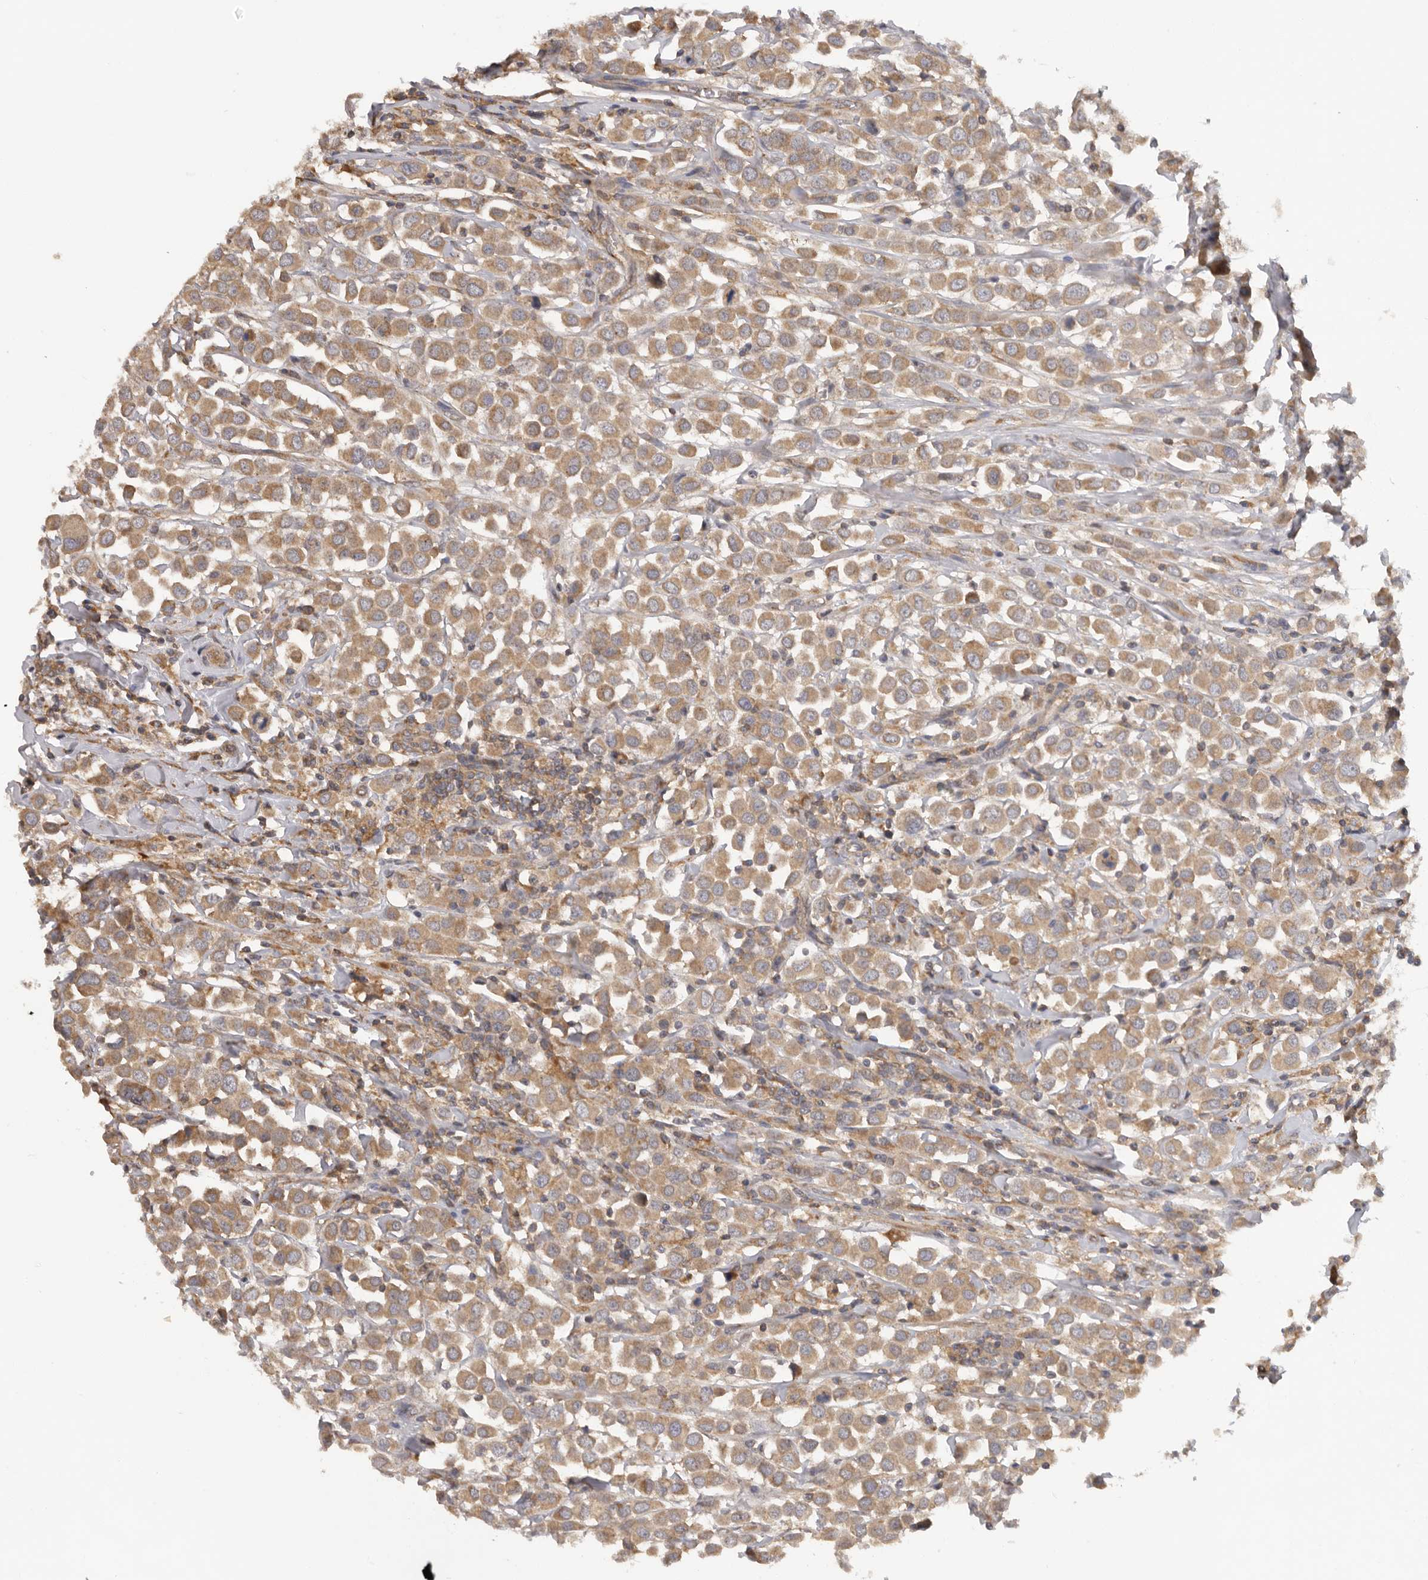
{"staining": {"intensity": "moderate", "quantity": ">75%", "location": "cytoplasmic/membranous"}, "tissue": "breast cancer", "cell_type": "Tumor cells", "image_type": "cancer", "snomed": [{"axis": "morphology", "description": "Duct carcinoma"}, {"axis": "topography", "description": "Breast"}], "caption": "High-power microscopy captured an immunohistochemistry (IHC) histopathology image of breast cancer (intraductal carcinoma), revealing moderate cytoplasmic/membranous expression in approximately >75% of tumor cells.", "gene": "PPP1R42", "patient": {"sex": "female", "age": 61}}